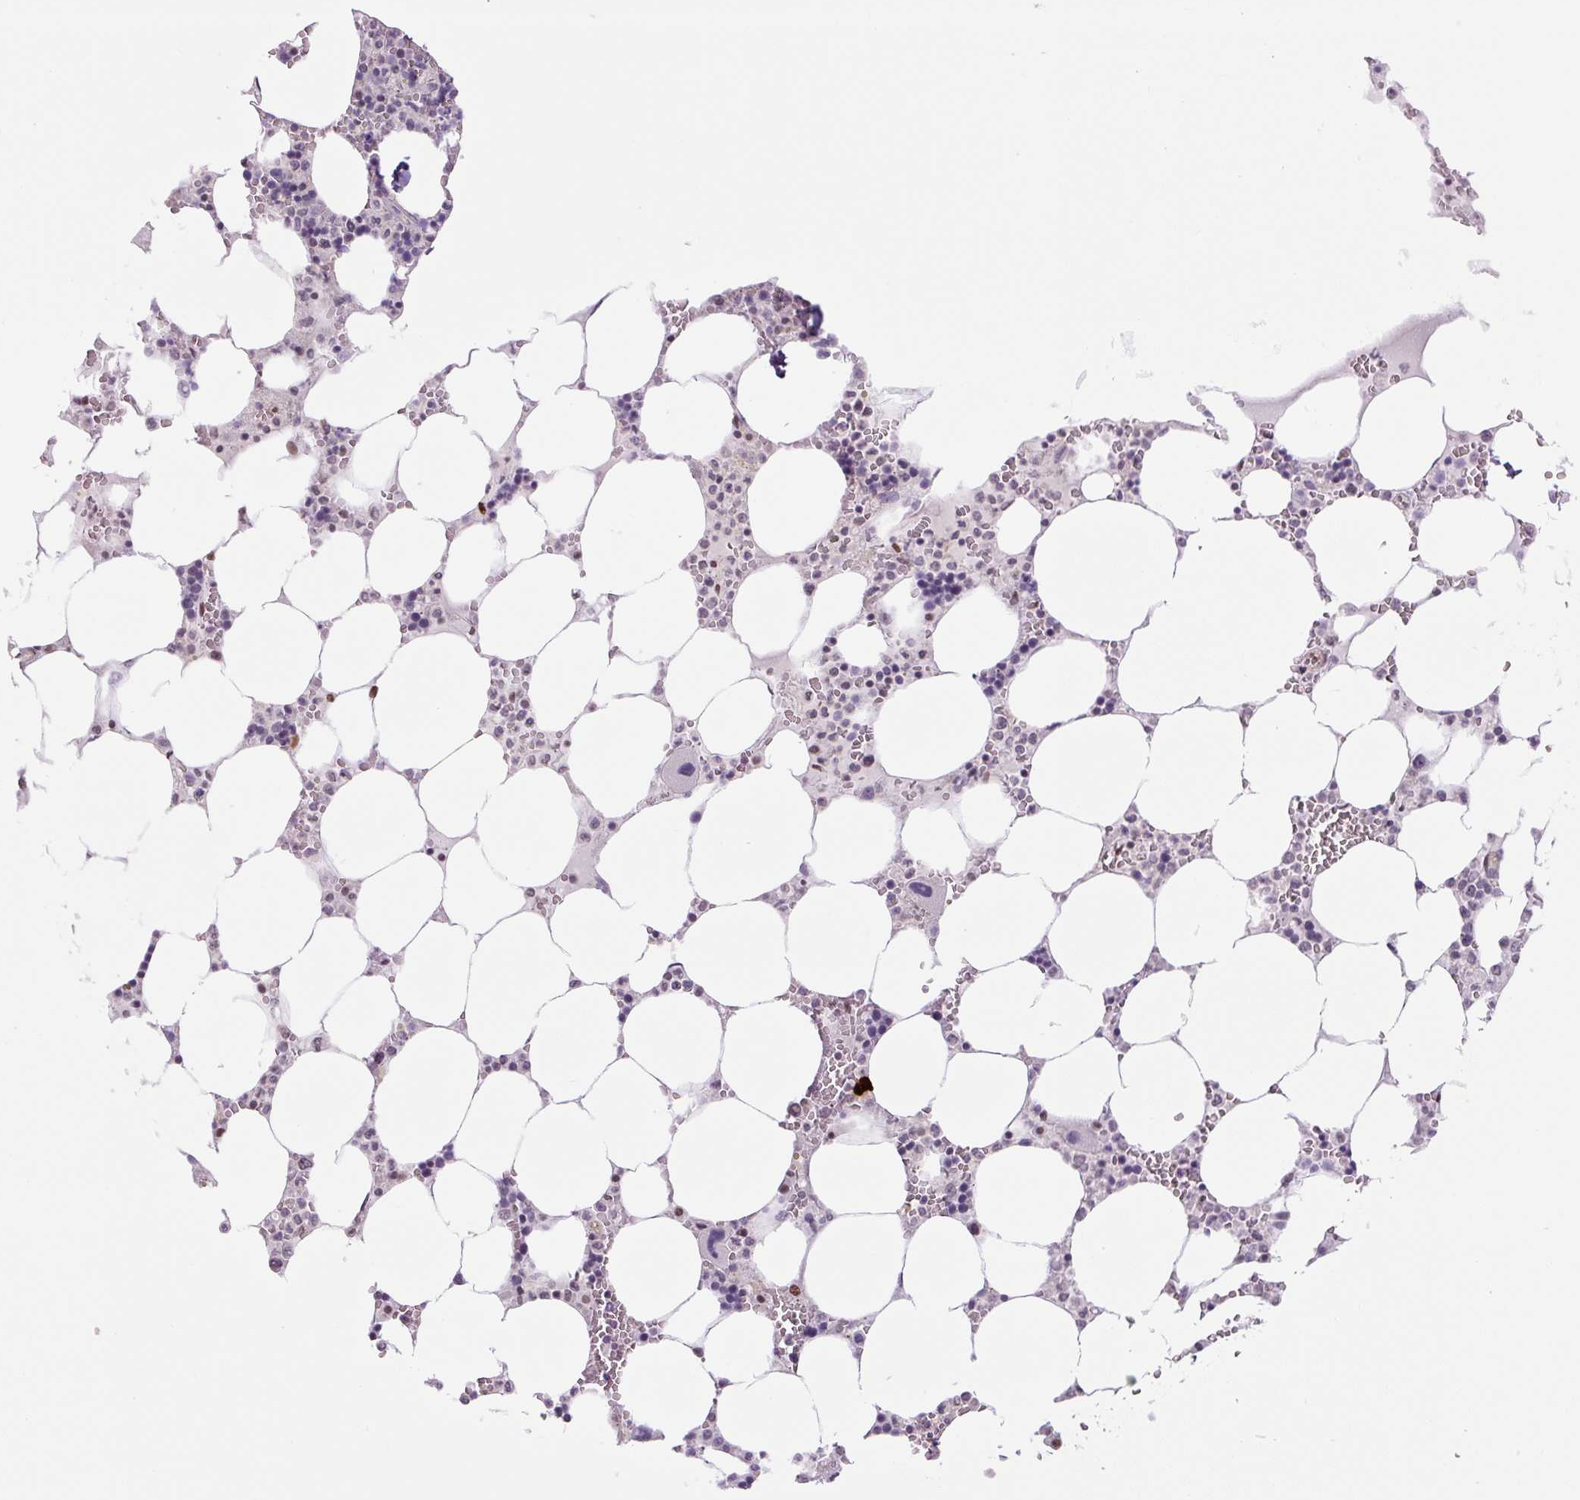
{"staining": {"intensity": "moderate", "quantity": "<25%", "location": "nuclear"}, "tissue": "bone marrow", "cell_type": "Hematopoietic cells", "image_type": "normal", "snomed": [{"axis": "morphology", "description": "Normal tissue, NOS"}, {"axis": "topography", "description": "Bone marrow"}], "caption": "Protein expression analysis of normal bone marrow displays moderate nuclear staining in about <25% of hematopoietic cells.", "gene": "TCFL5", "patient": {"sex": "male", "age": 64}}